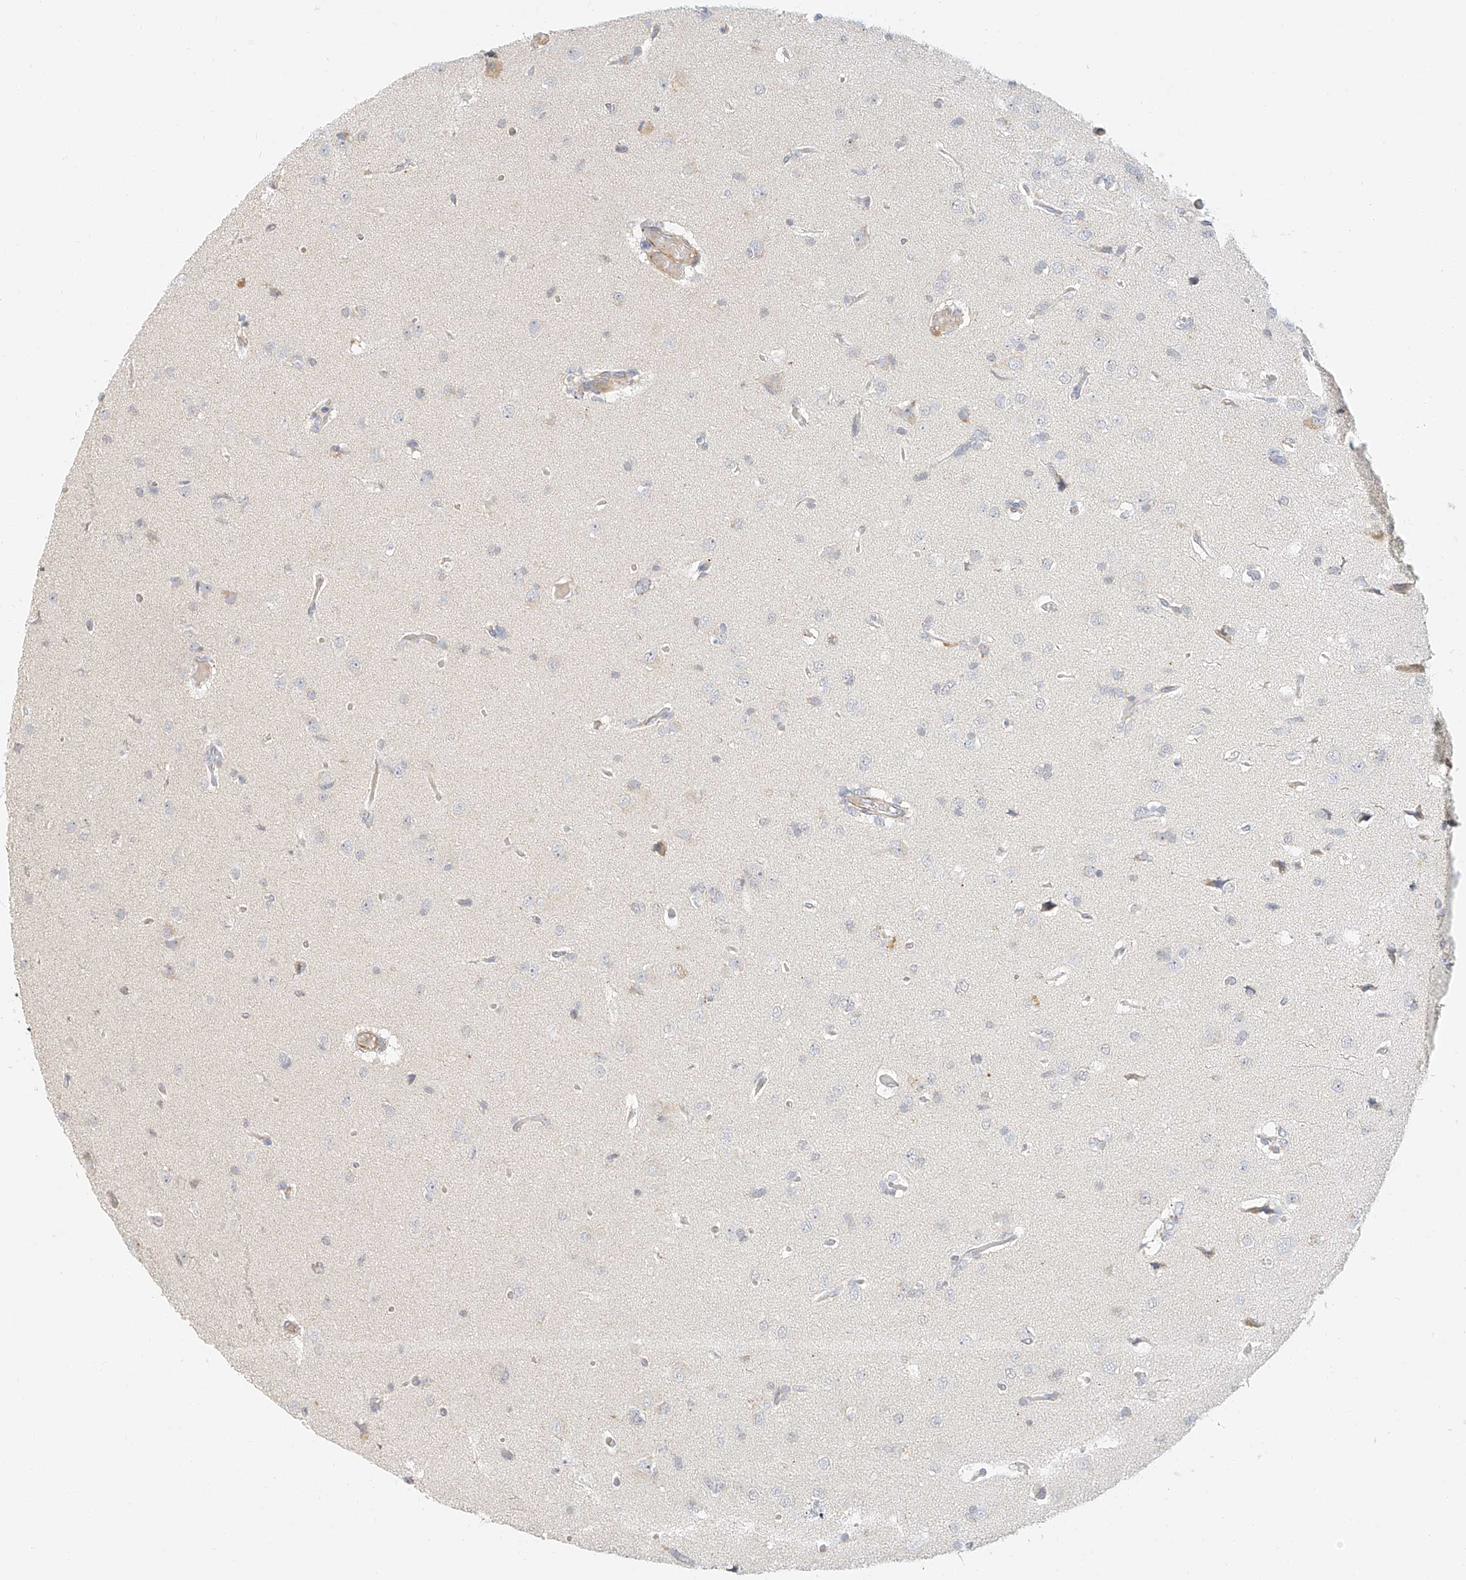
{"staining": {"intensity": "negative", "quantity": "none", "location": "none"}, "tissue": "glioma", "cell_type": "Tumor cells", "image_type": "cancer", "snomed": [{"axis": "morphology", "description": "Glioma, malignant, High grade"}, {"axis": "topography", "description": "Brain"}], "caption": "Immunohistochemistry (IHC) photomicrograph of human glioma stained for a protein (brown), which demonstrates no expression in tumor cells.", "gene": "CXorf58", "patient": {"sex": "female", "age": 59}}